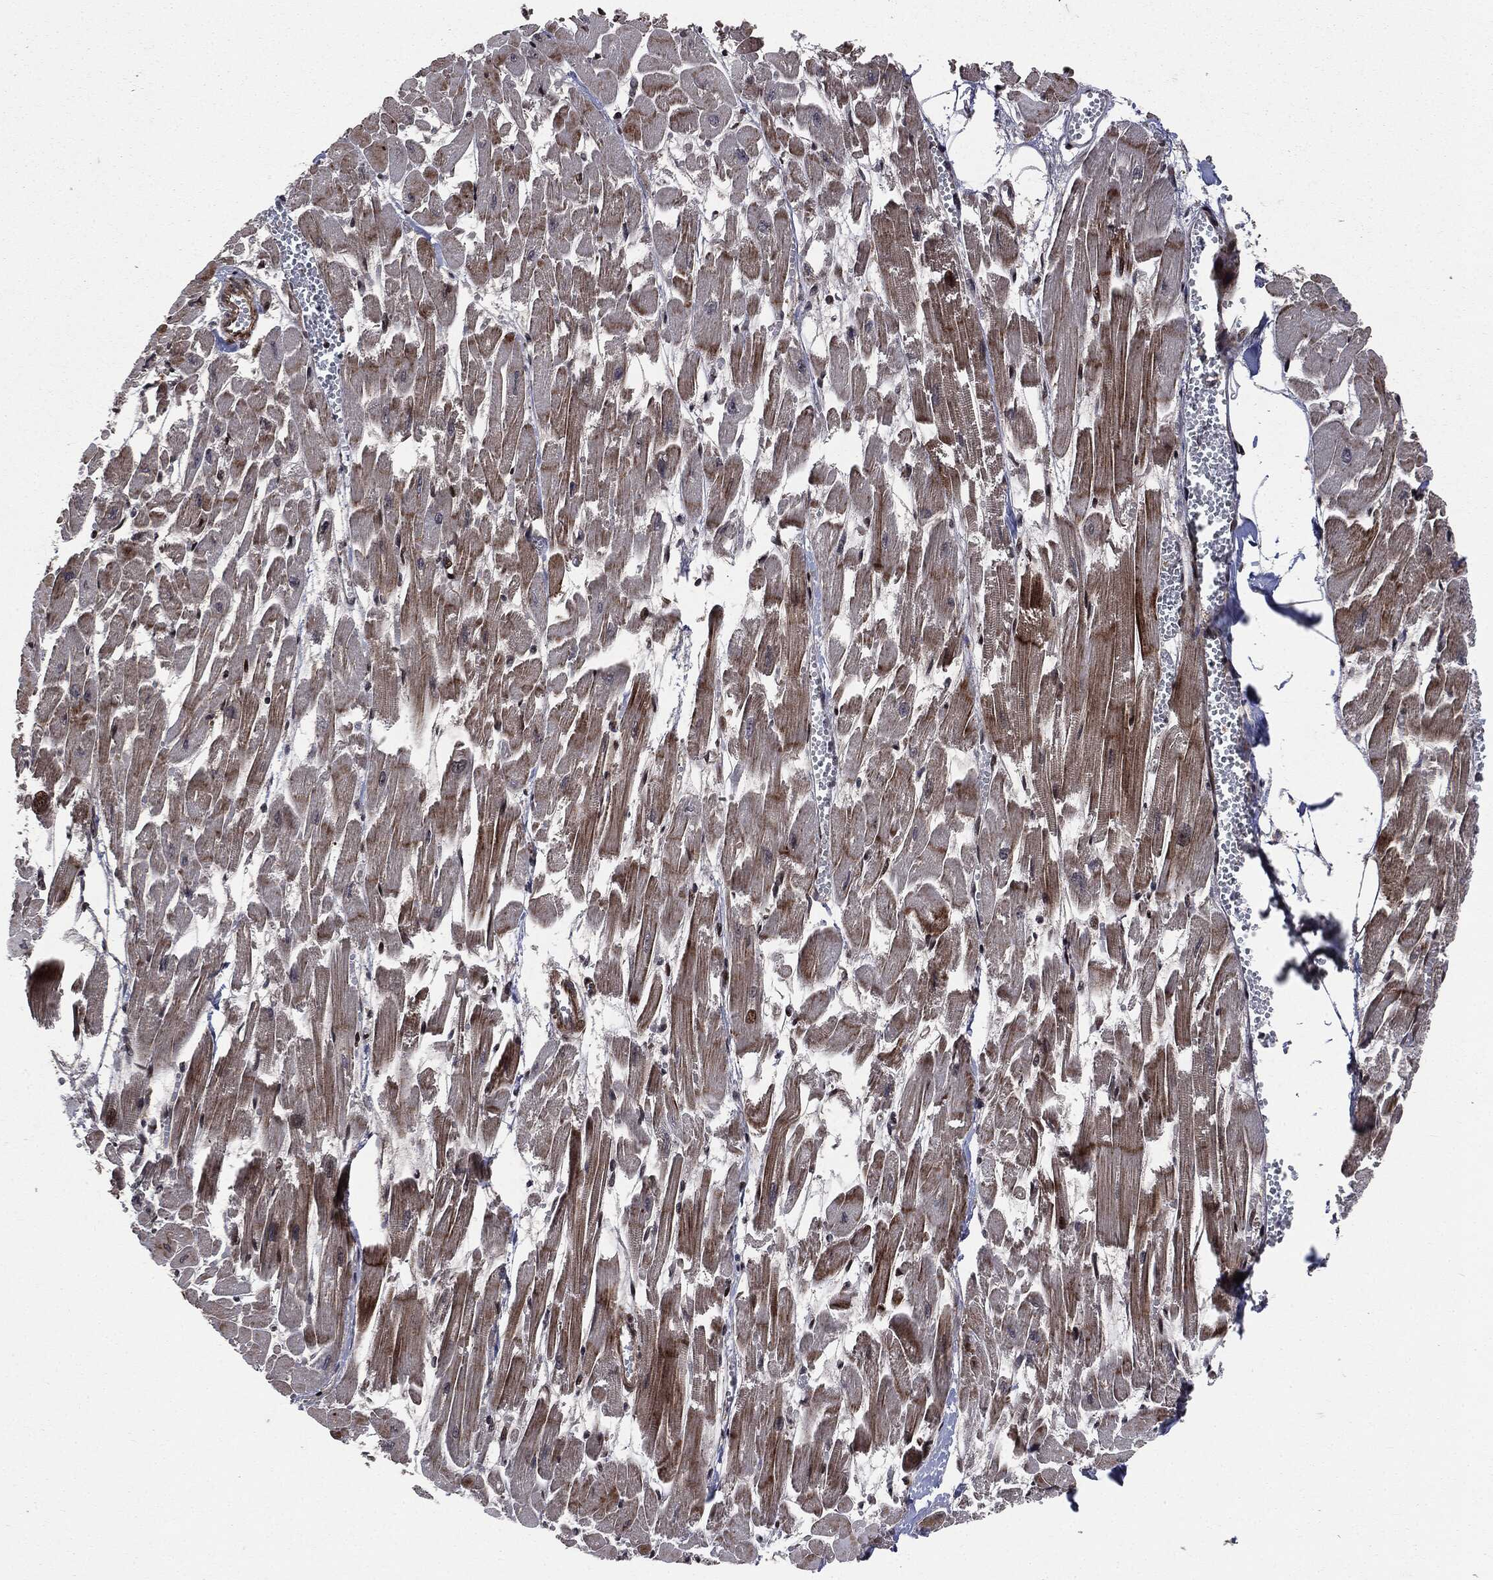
{"staining": {"intensity": "strong", "quantity": "<25%", "location": "cytoplasmic/membranous,nuclear"}, "tissue": "heart muscle", "cell_type": "Cardiomyocytes", "image_type": "normal", "snomed": [{"axis": "morphology", "description": "Normal tissue, NOS"}, {"axis": "topography", "description": "Heart"}], "caption": "High-magnification brightfield microscopy of benign heart muscle stained with DAB (brown) and counterstained with hematoxylin (blue). cardiomyocytes exhibit strong cytoplasmic/membranous,nuclear staining is present in about<25% of cells.", "gene": "SMAD4", "patient": {"sex": "female", "age": 52}}